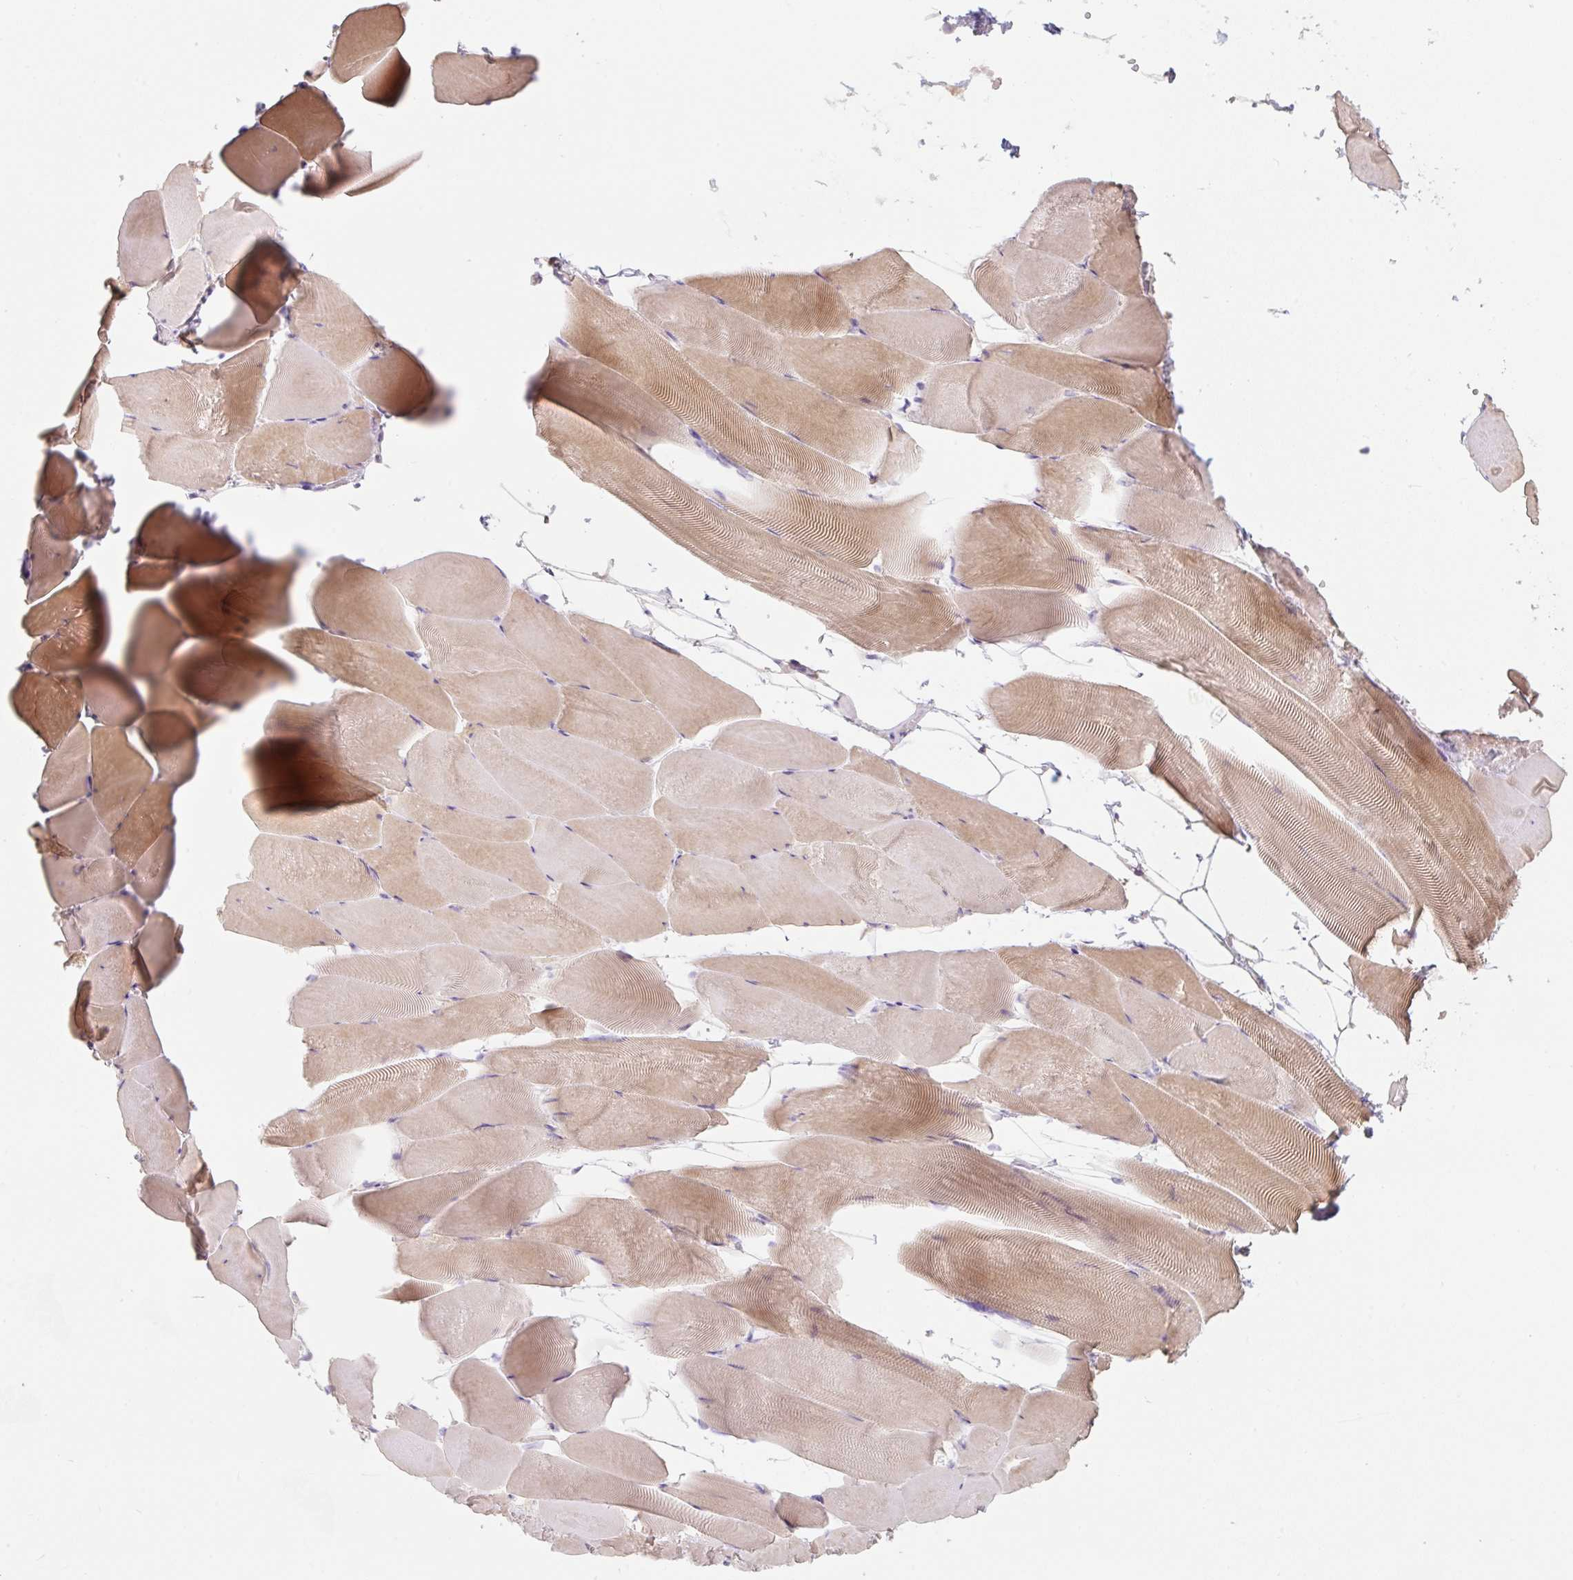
{"staining": {"intensity": "moderate", "quantity": ">75%", "location": "cytoplasmic/membranous"}, "tissue": "skeletal muscle", "cell_type": "Myocytes", "image_type": "normal", "snomed": [{"axis": "morphology", "description": "Normal tissue, NOS"}, {"axis": "topography", "description": "Skeletal muscle"}], "caption": "This micrograph reveals immunohistochemistry staining of unremarkable skeletal muscle, with medium moderate cytoplasmic/membranous expression in about >75% of myocytes.", "gene": "MIA2", "patient": {"sex": "female", "age": 64}}